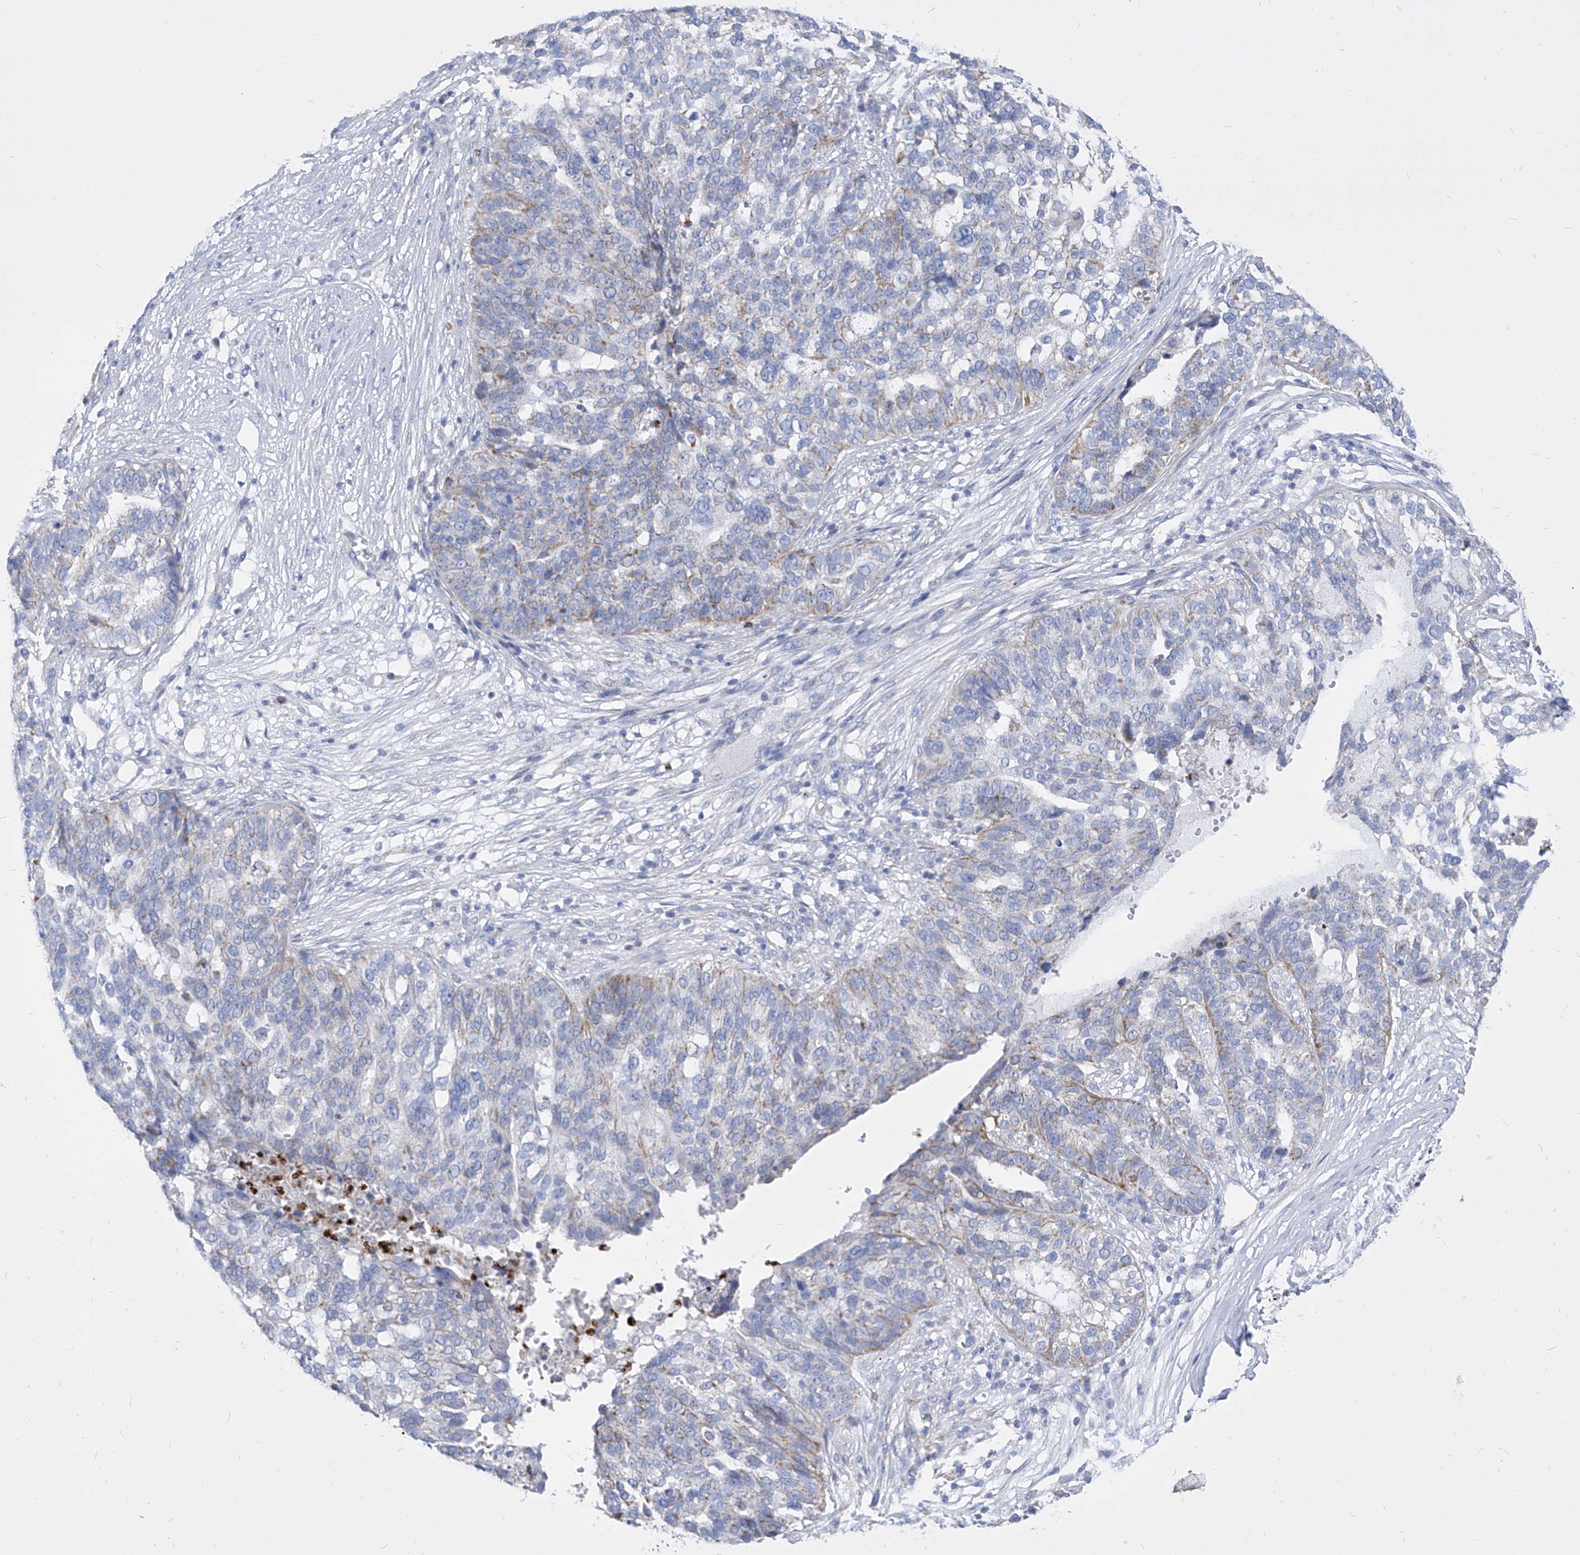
{"staining": {"intensity": "weak", "quantity": "25%-75%", "location": "cytoplasmic/membranous"}, "tissue": "ovarian cancer", "cell_type": "Tumor cells", "image_type": "cancer", "snomed": [{"axis": "morphology", "description": "Cystadenocarcinoma, serous, NOS"}, {"axis": "topography", "description": "Ovary"}], "caption": "High-magnification brightfield microscopy of ovarian cancer stained with DAB (brown) and counterstained with hematoxylin (blue). tumor cells exhibit weak cytoplasmic/membranous staining is identified in approximately25%-75% of cells.", "gene": "COQ3", "patient": {"sex": "female", "age": 59}}